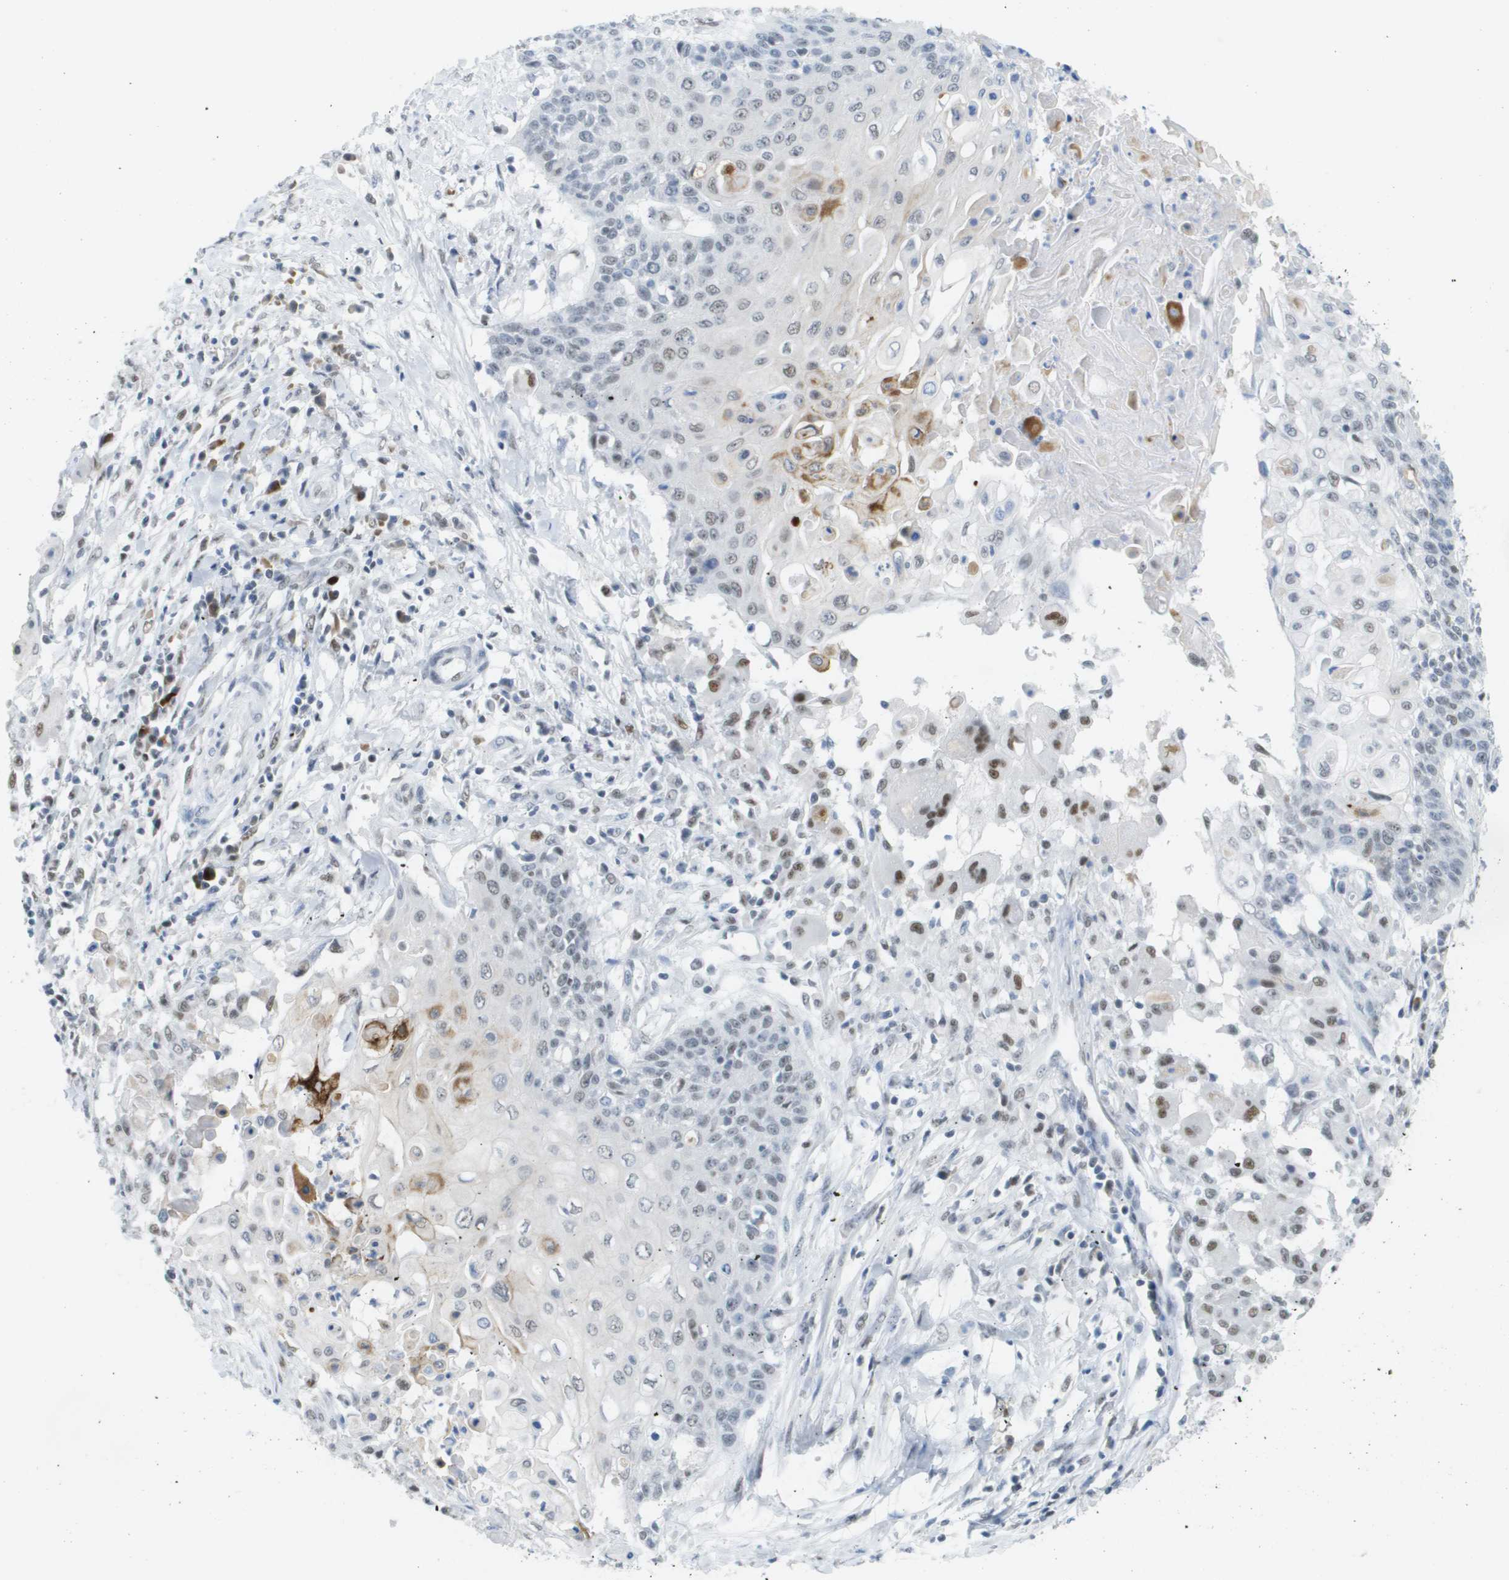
{"staining": {"intensity": "moderate", "quantity": "<25%", "location": "nuclear"}, "tissue": "cervical cancer", "cell_type": "Tumor cells", "image_type": "cancer", "snomed": [{"axis": "morphology", "description": "Squamous cell carcinoma, NOS"}, {"axis": "topography", "description": "Cervix"}], "caption": "A photomicrograph of cervical cancer stained for a protein reveals moderate nuclear brown staining in tumor cells.", "gene": "TP53RK", "patient": {"sex": "female", "age": 39}}